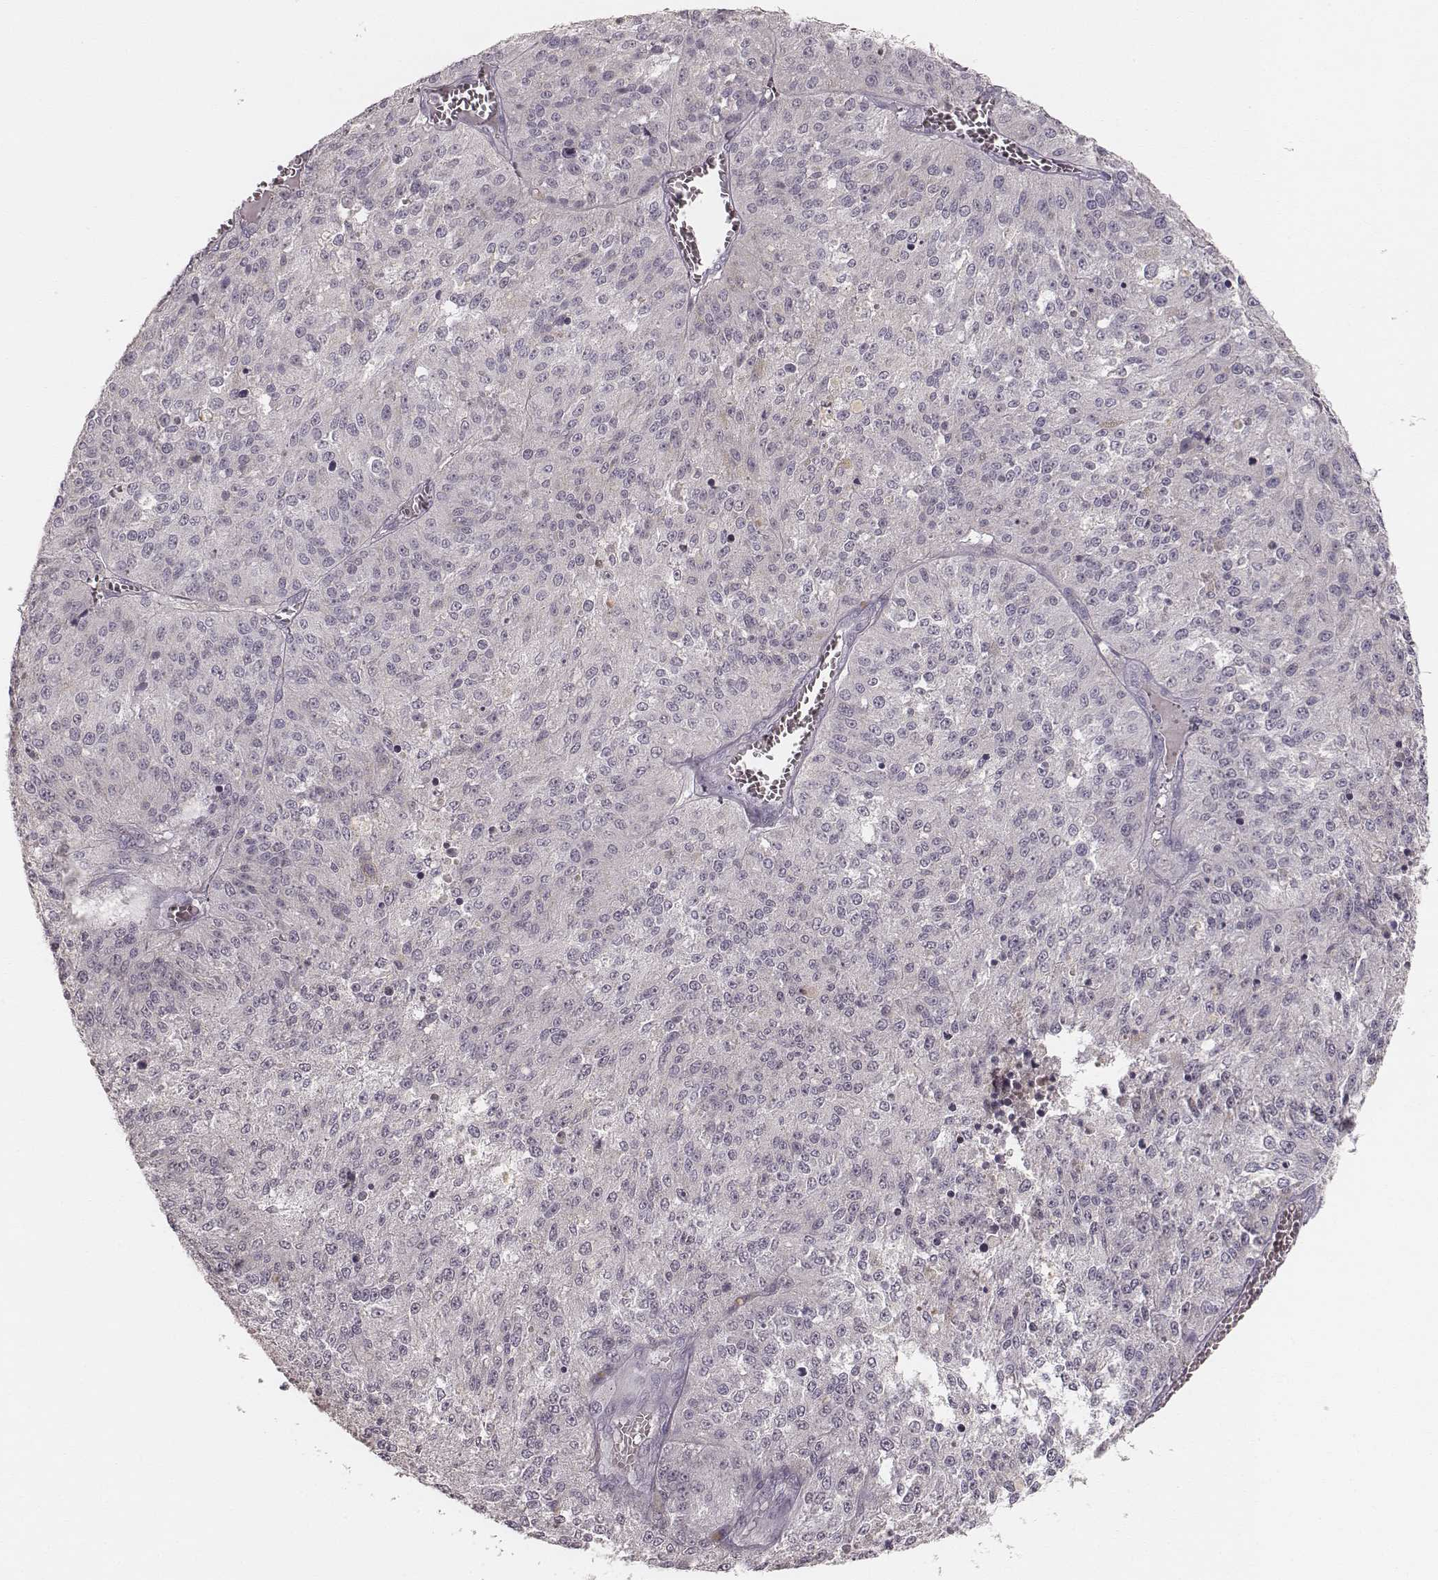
{"staining": {"intensity": "negative", "quantity": "none", "location": "none"}, "tissue": "melanoma", "cell_type": "Tumor cells", "image_type": "cancer", "snomed": [{"axis": "morphology", "description": "Malignant melanoma, Metastatic site"}, {"axis": "topography", "description": "Lymph node"}], "caption": "Immunohistochemistry (IHC) image of neoplastic tissue: human melanoma stained with DAB exhibits no significant protein expression in tumor cells. The staining was performed using DAB (3,3'-diaminobenzidine) to visualize the protein expression in brown, while the nuclei were stained in blue with hematoxylin (Magnification: 20x).", "gene": "LY6K", "patient": {"sex": "female", "age": 64}}